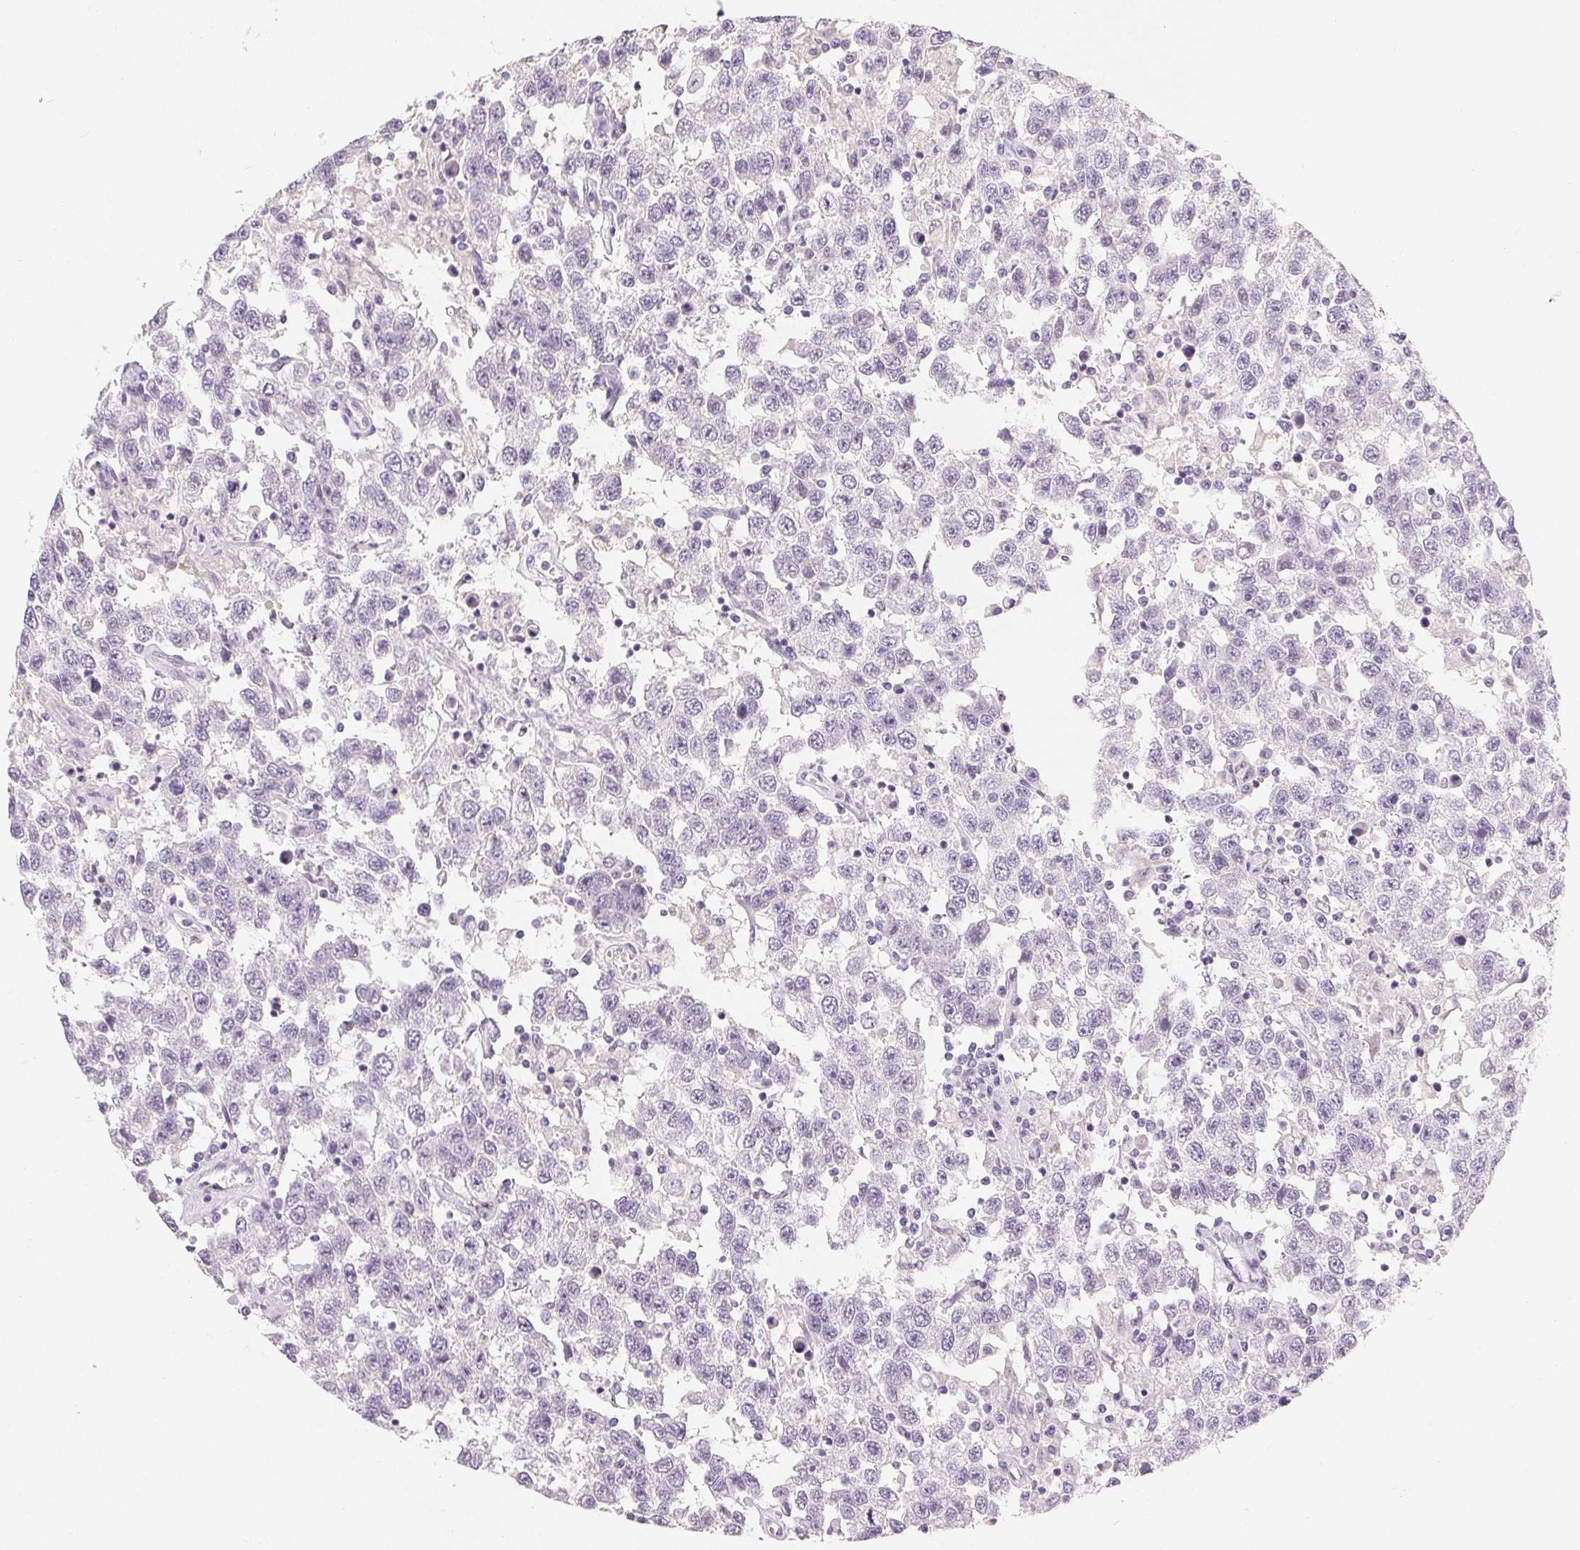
{"staining": {"intensity": "negative", "quantity": "none", "location": "none"}, "tissue": "testis cancer", "cell_type": "Tumor cells", "image_type": "cancer", "snomed": [{"axis": "morphology", "description": "Seminoma, NOS"}, {"axis": "topography", "description": "Testis"}], "caption": "The immunohistochemistry micrograph has no significant staining in tumor cells of testis seminoma tissue.", "gene": "MIOX", "patient": {"sex": "male", "age": 41}}